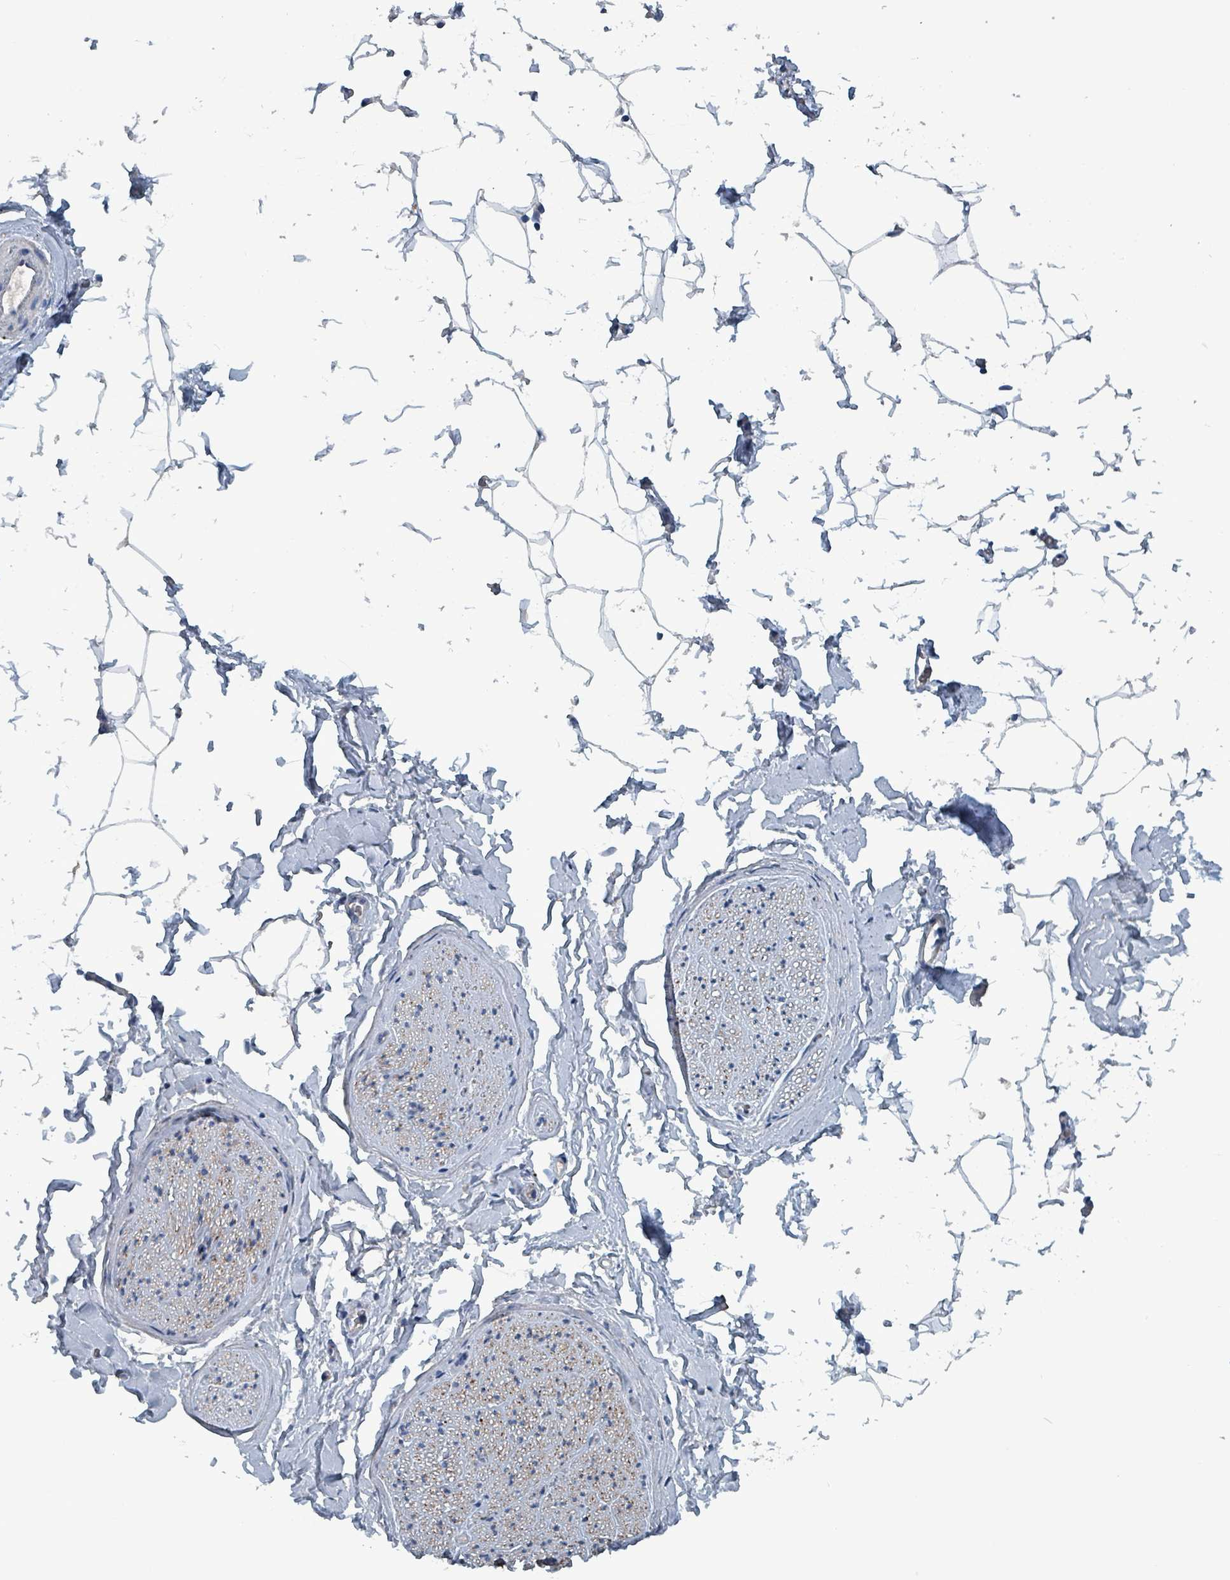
{"staining": {"intensity": "negative", "quantity": "none", "location": "none"}, "tissue": "adipose tissue", "cell_type": "Adipocytes", "image_type": "normal", "snomed": [{"axis": "morphology", "description": "Normal tissue, NOS"}, {"axis": "morphology", "description": "Adenocarcinoma, High grade"}, {"axis": "topography", "description": "Prostate"}, {"axis": "topography", "description": "Peripheral nerve tissue"}], "caption": "DAB immunohistochemical staining of benign adipose tissue shows no significant expression in adipocytes.", "gene": "TAAR5", "patient": {"sex": "male", "age": 68}}